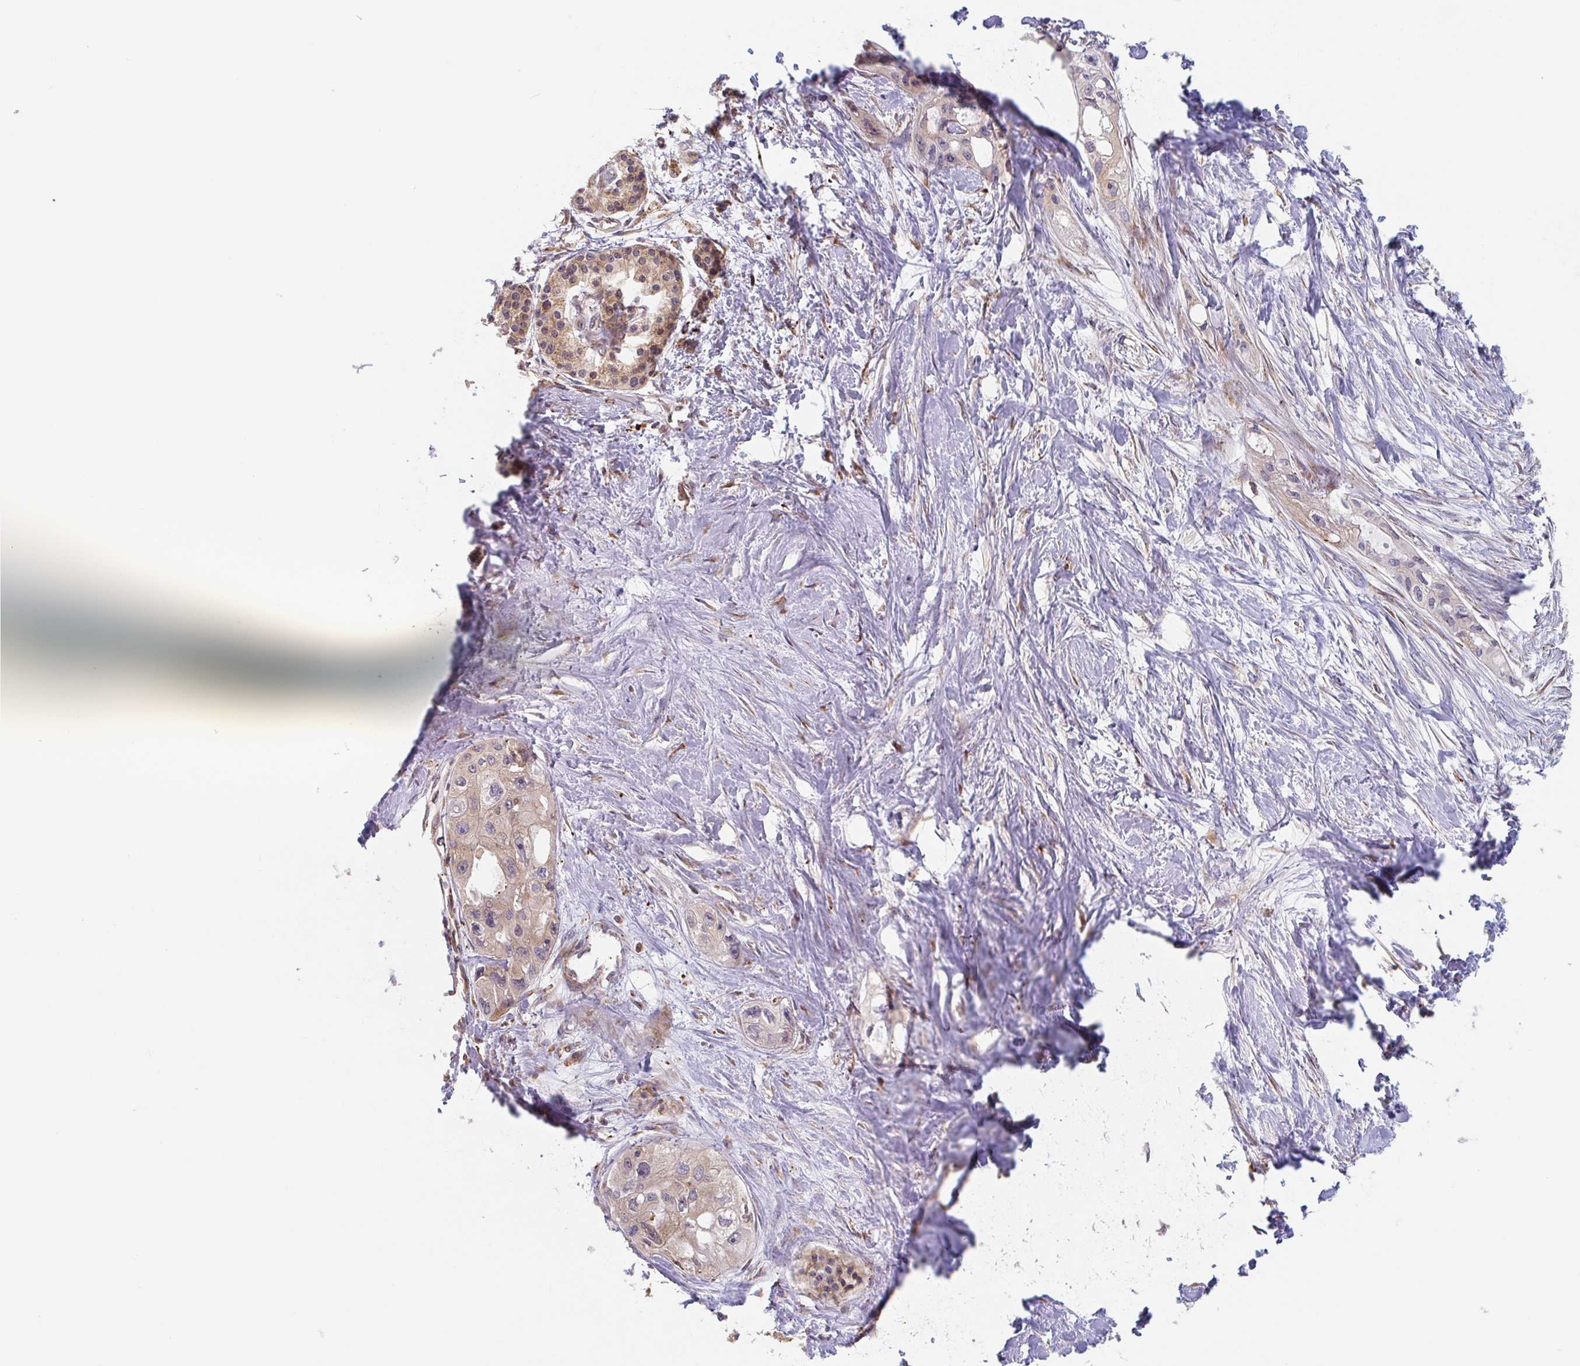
{"staining": {"intensity": "negative", "quantity": "none", "location": "none"}, "tissue": "pancreatic cancer", "cell_type": "Tumor cells", "image_type": "cancer", "snomed": [{"axis": "morphology", "description": "Adenocarcinoma, NOS"}, {"axis": "topography", "description": "Pancreas"}], "caption": "IHC of adenocarcinoma (pancreatic) displays no expression in tumor cells.", "gene": "NUB1", "patient": {"sex": "female", "age": 50}}